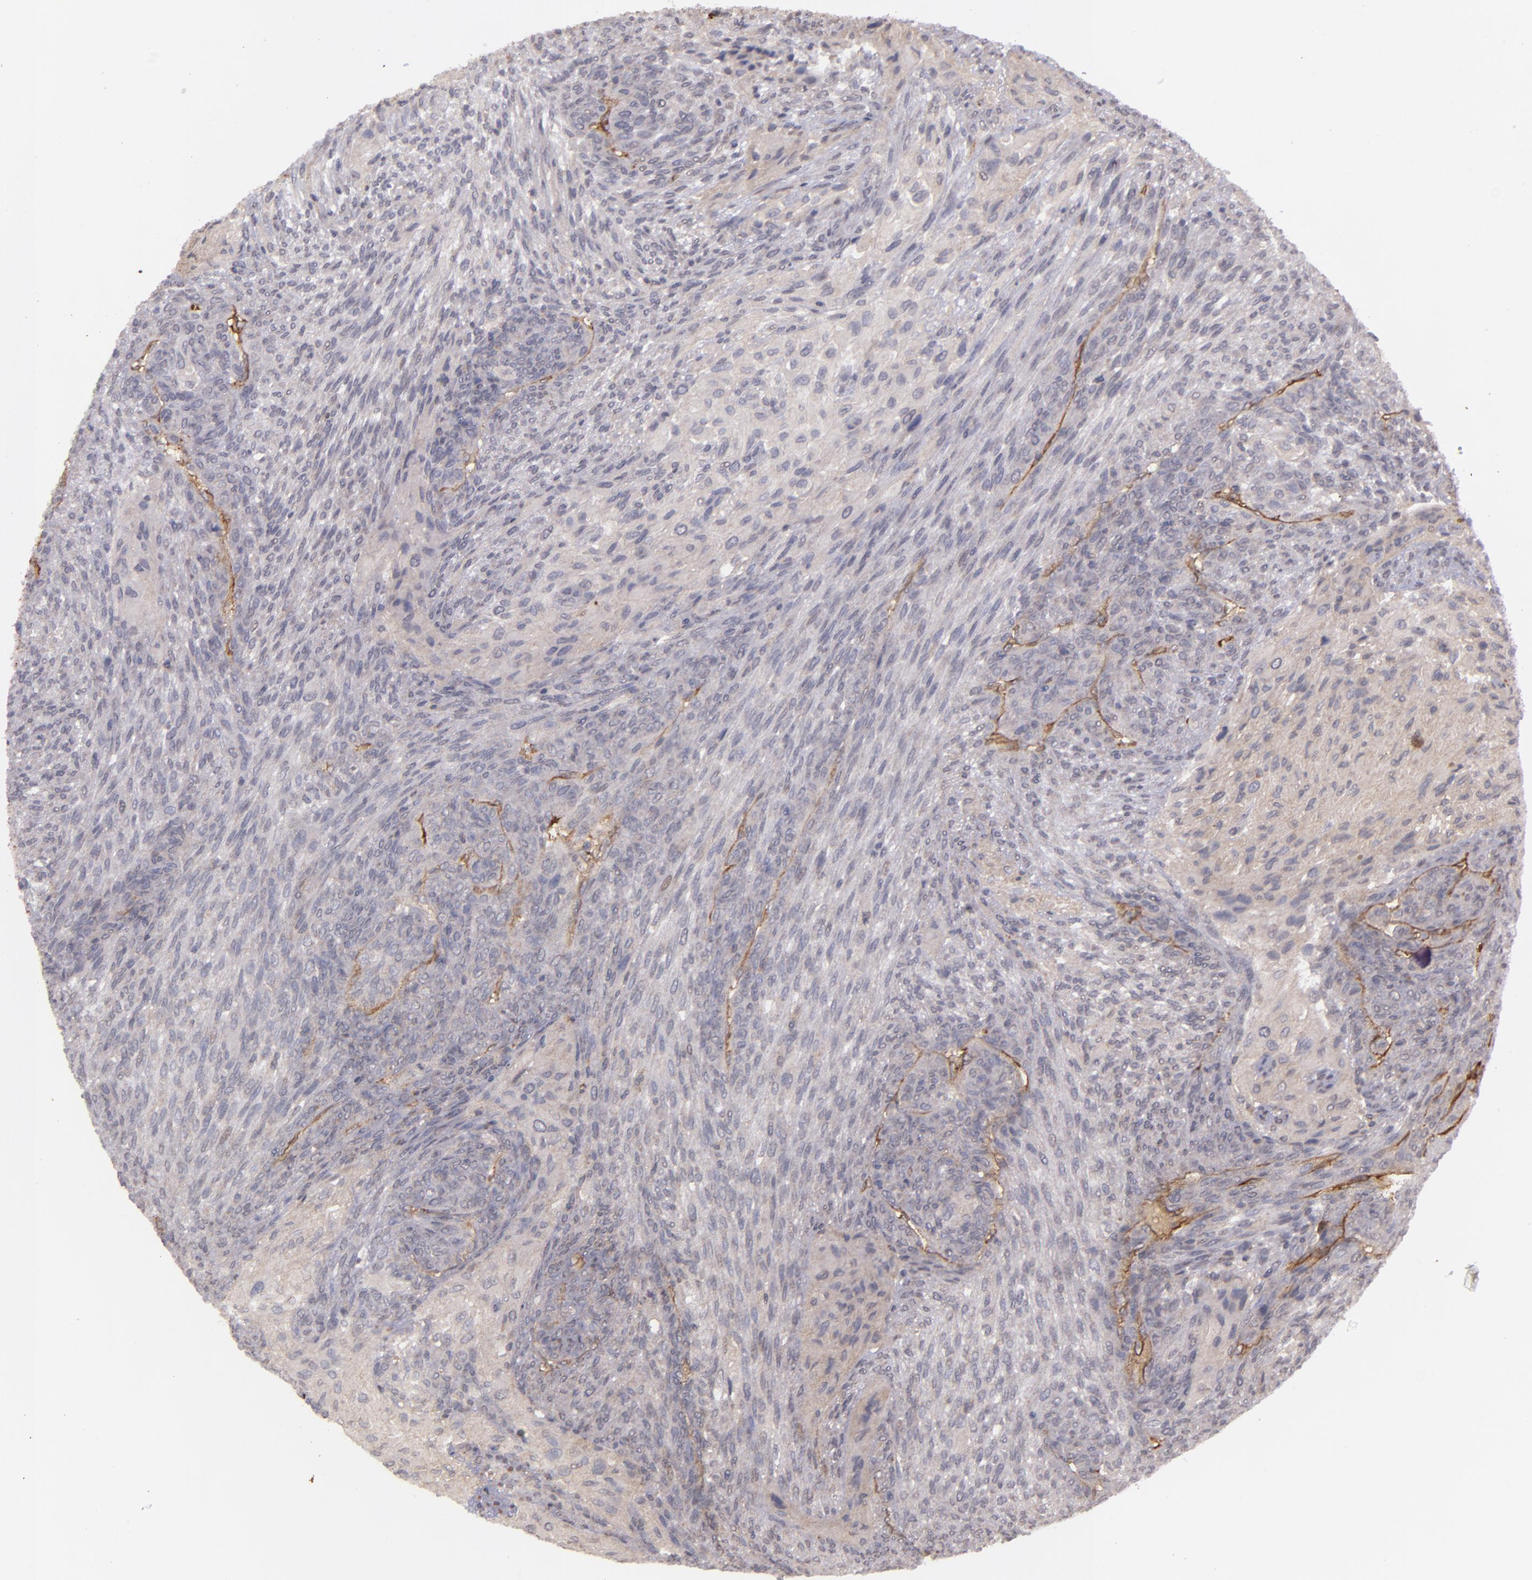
{"staining": {"intensity": "negative", "quantity": "none", "location": "none"}, "tissue": "glioma", "cell_type": "Tumor cells", "image_type": "cancer", "snomed": [{"axis": "morphology", "description": "Glioma, malignant, High grade"}, {"axis": "topography", "description": "Cerebral cortex"}], "caption": "A histopathology image of human malignant high-grade glioma is negative for staining in tumor cells.", "gene": "ACE", "patient": {"sex": "female", "age": 55}}